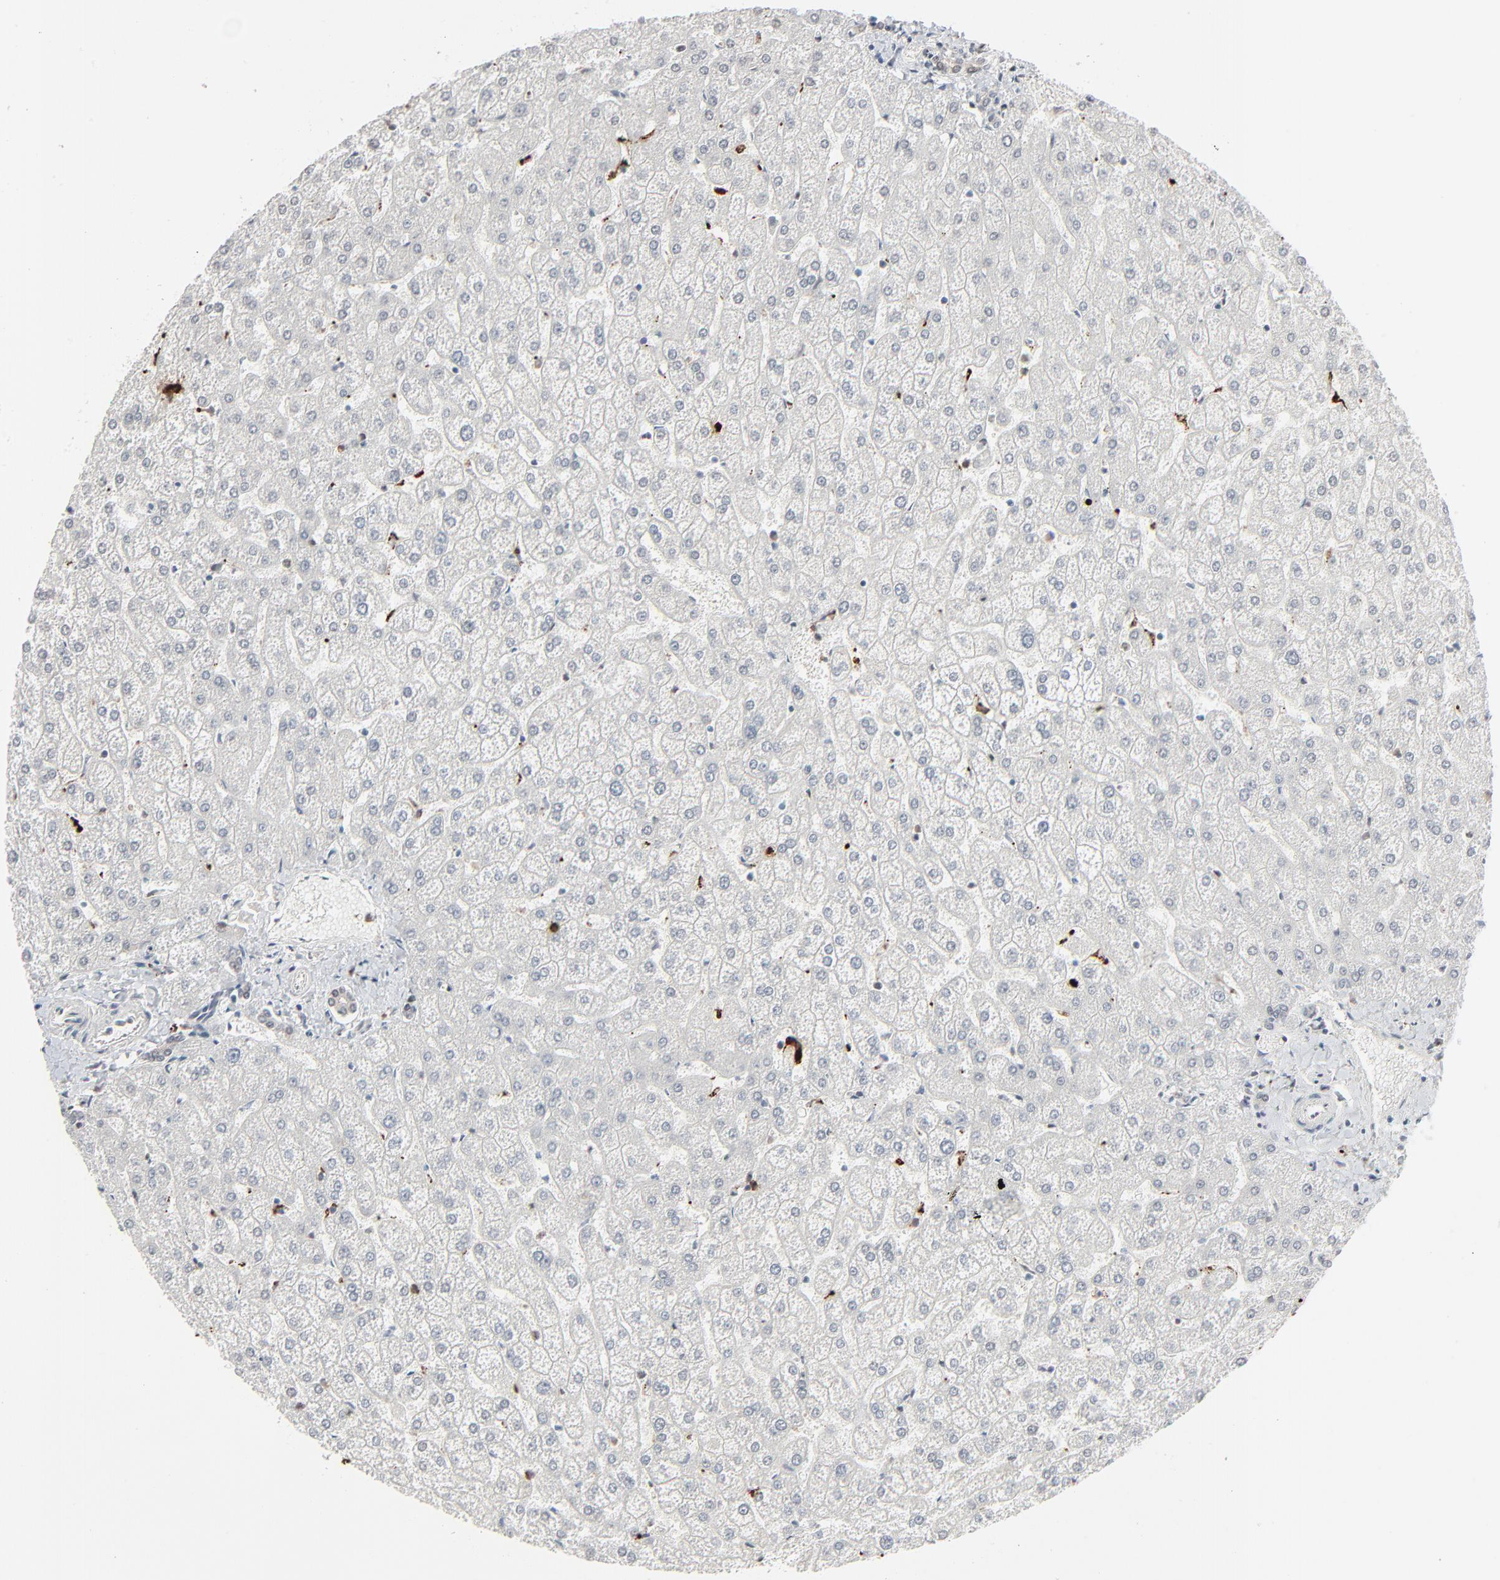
{"staining": {"intensity": "moderate", "quantity": ">75%", "location": "nuclear"}, "tissue": "liver", "cell_type": "Cholangiocytes", "image_type": "normal", "snomed": [{"axis": "morphology", "description": "Normal tissue, NOS"}, {"axis": "topography", "description": "Liver"}], "caption": "Unremarkable liver displays moderate nuclear staining in about >75% of cholangiocytes.", "gene": "MEIS2", "patient": {"sex": "female", "age": 32}}